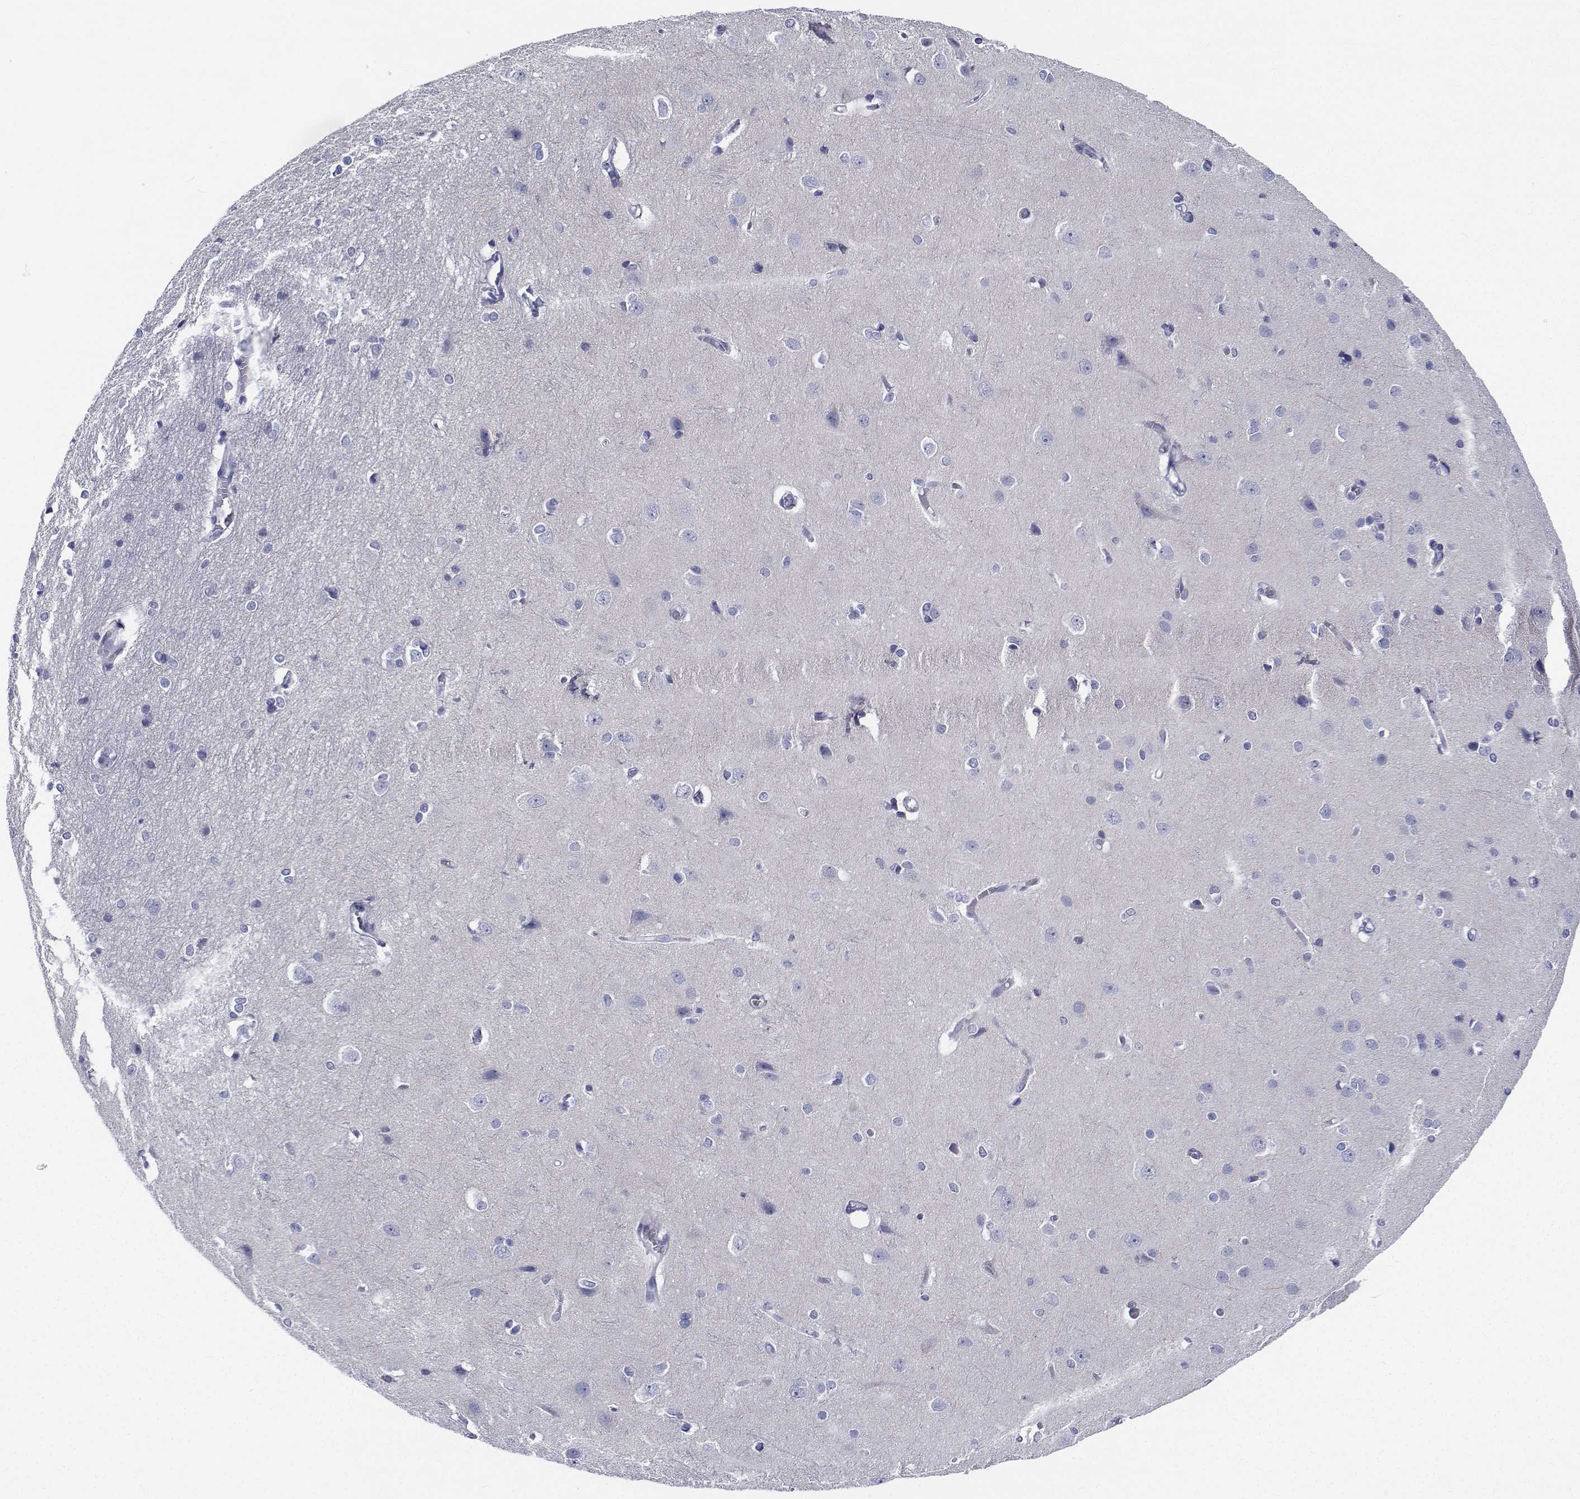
{"staining": {"intensity": "negative", "quantity": "none", "location": "none"}, "tissue": "cerebral cortex", "cell_type": "Endothelial cells", "image_type": "normal", "snomed": [{"axis": "morphology", "description": "Normal tissue, NOS"}, {"axis": "topography", "description": "Cerebral cortex"}], "caption": "Endothelial cells show no significant protein positivity in normal cerebral cortex. (Stains: DAB immunohistochemistry with hematoxylin counter stain, Microscopy: brightfield microscopy at high magnification).", "gene": "CDHR3", "patient": {"sex": "male", "age": 37}}